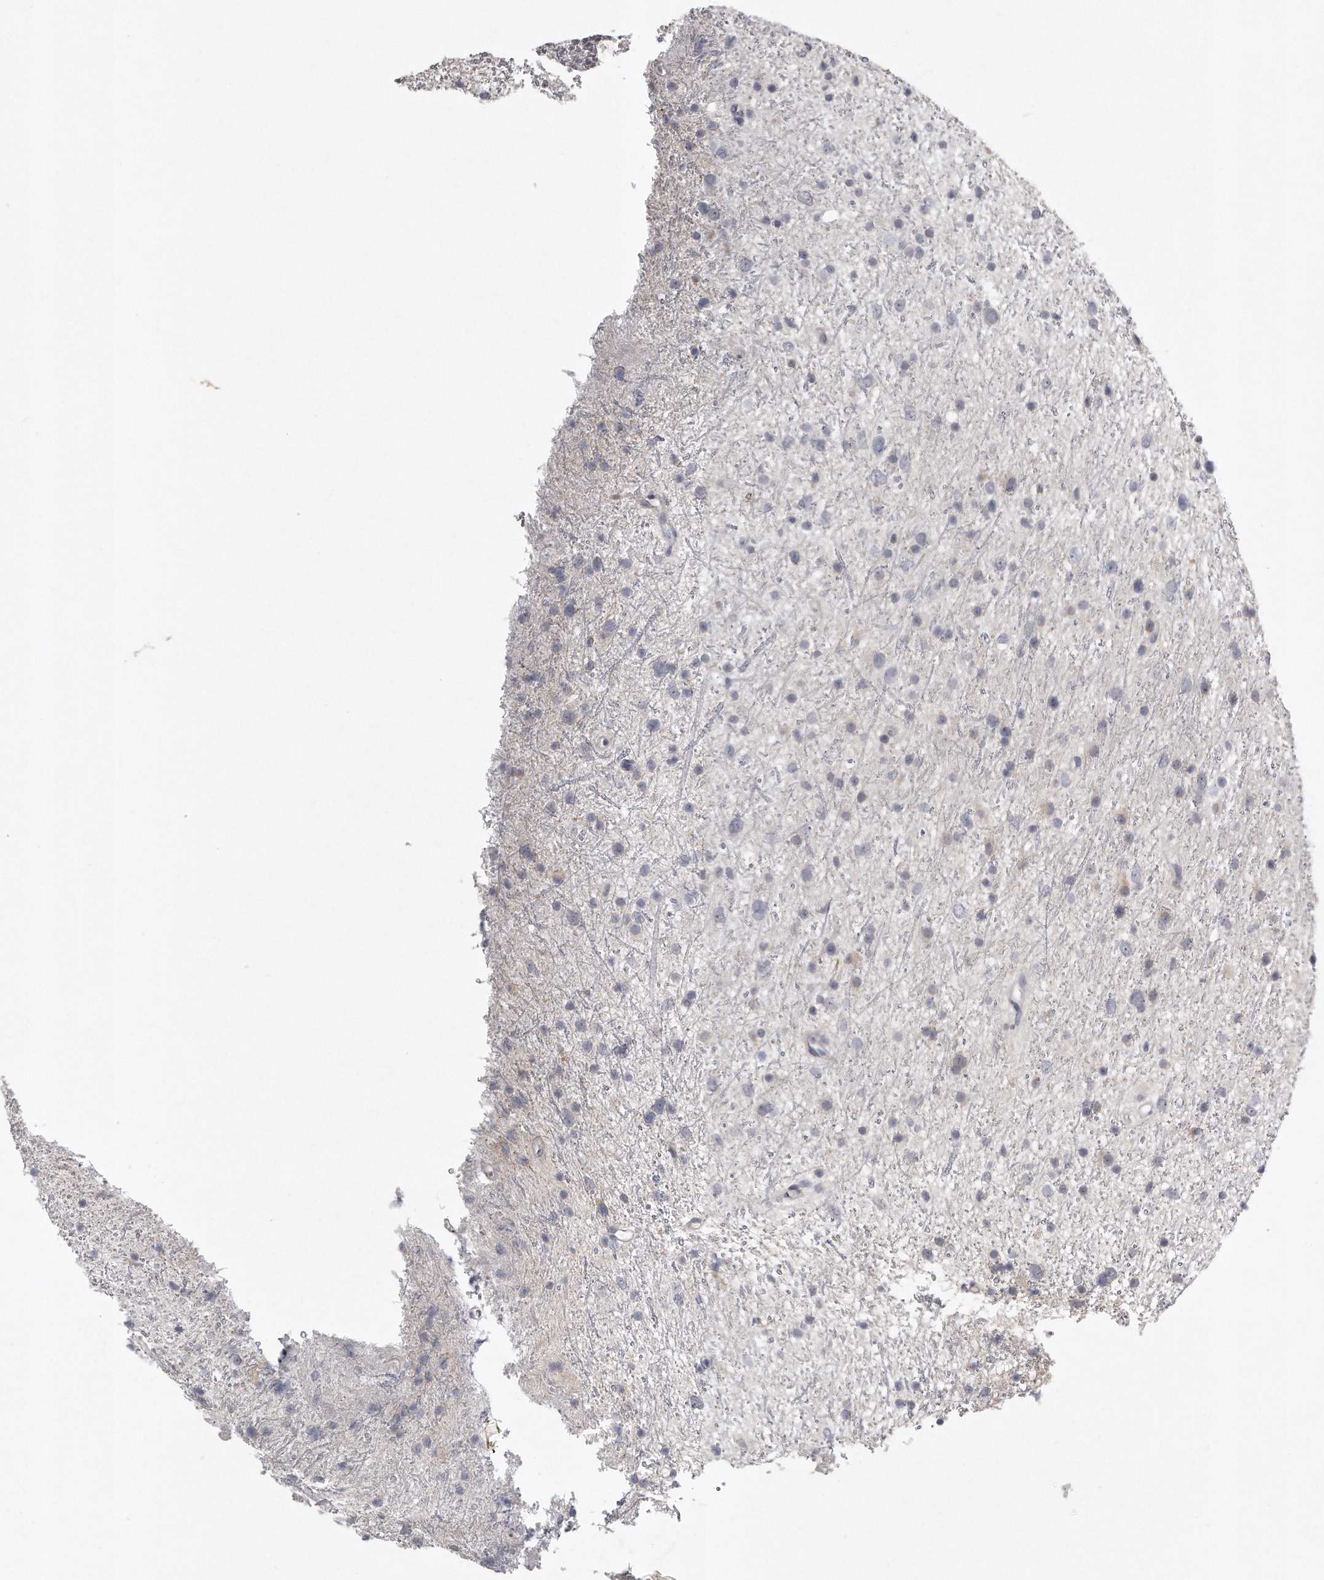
{"staining": {"intensity": "negative", "quantity": "none", "location": "none"}, "tissue": "glioma", "cell_type": "Tumor cells", "image_type": "cancer", "snomed": [{"axis": "morphology", "description": "Glioma, malignant, Low grade"}, {"axis": "topography", "description": "Cerebral cortex"}], "caption": "An immunohistochemistry photomicrograph of glioma is shown. There is no staining in tumor cells of glioma. The staining is performed using DAB brown chromogen with nuclei counter-stained in using hematoxylin.", "gene": "GGCT", "patient": {"sex": "female", "age": 39}}